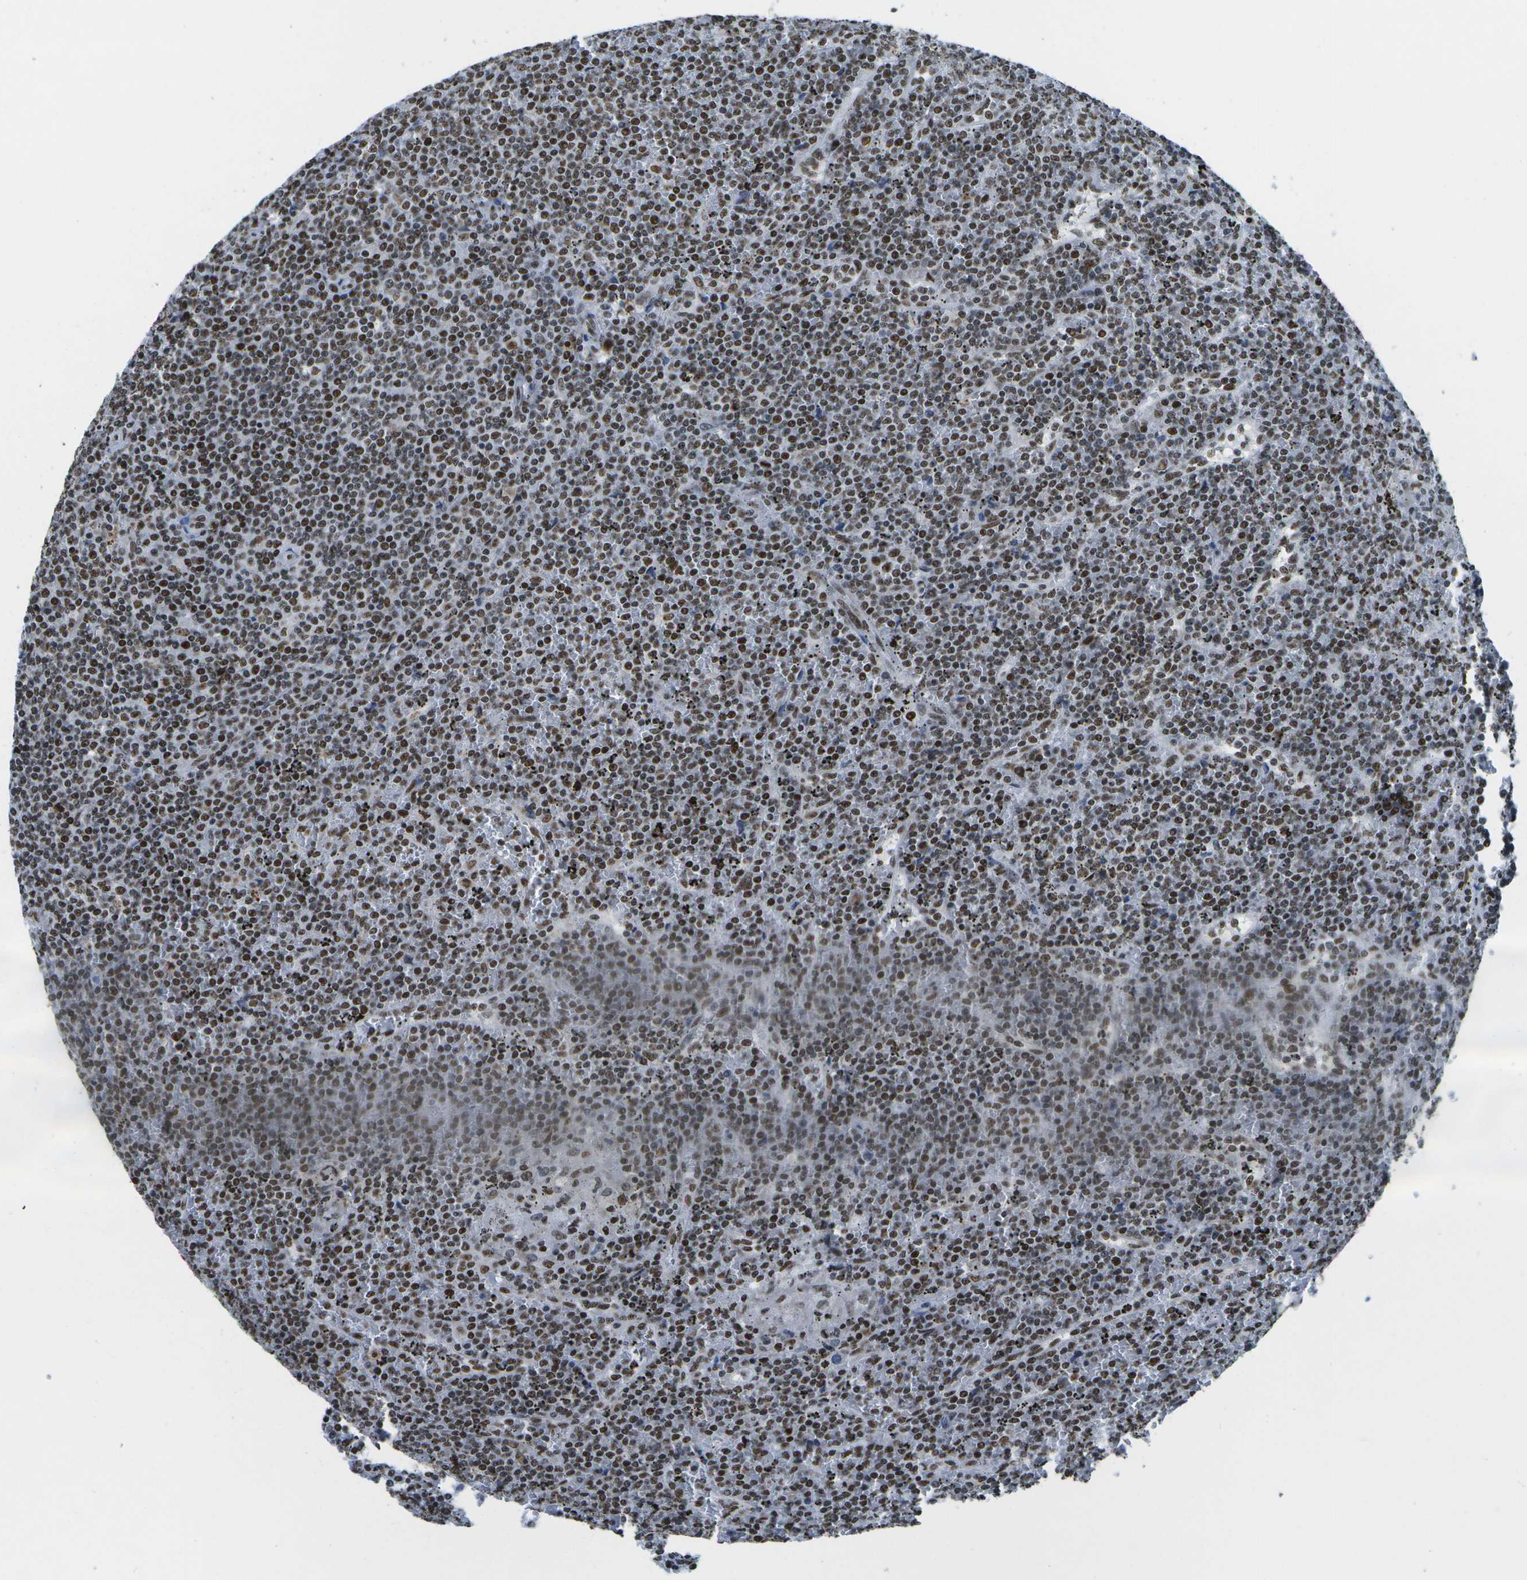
{"staining": {"intensity": "strong", "quantity": ">75%", "location": "nuclear"}, "tissue": "lymphoma", "cell_type": "Tumor cells", "image_type": "cancer", "snomed": [{"axis": "morphology", "description": "Malignant lymphoma, non-Hodgkin's type, Low grade"}, {"axis": "topography", "description": "Spleen"}], "caption": "DAB immunohistochemical staining of lymphoma exhibits strong nuclear protein expression in about >75% of tumor cells. (DAB IHC, brown staining for protein, blue staining for nuclei).", "gene": "NSRP1", "patient": {"sex": "female", "age": 19}}